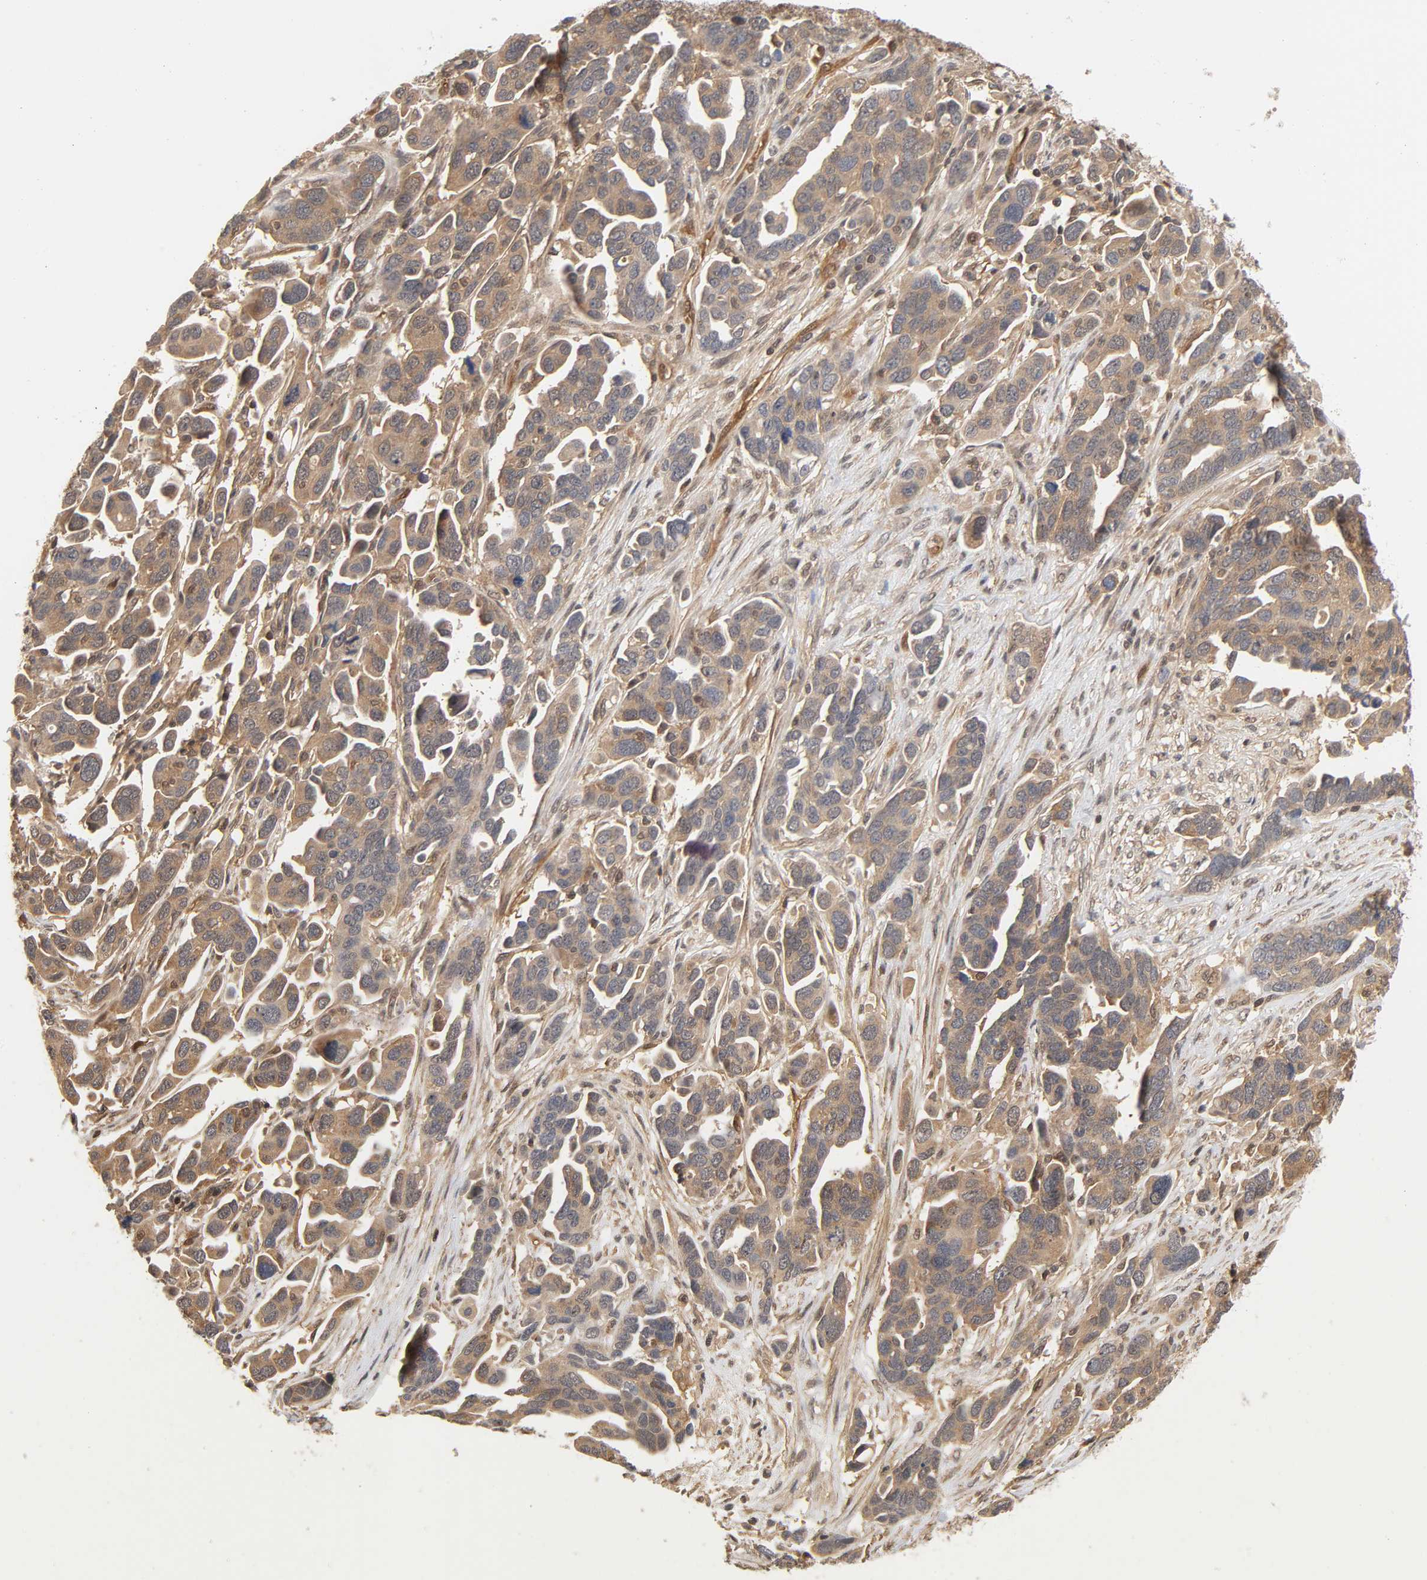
{"staining": {"intensity": "weak", "quantity": ">75%", "location": "cytoplasmic/membranous"}, "tissue": "ovarian cancer", "cell_type": "Tumor cells", "image_type": "cancer", "snomed": [{"axis": "morphology", "description": "Cystadenocarcinoma, serous, NOS"}, {"axis": "topography", "description": "Ovary"}], "caption": "Brown immunohistochemical staining in ovarian cancer (serous cystadenocarcinoma) shows weak cytoplasmic/membranous expression in about >75% of tumor cells. The staining is performed using DAB (3,3'-diaminobenzidine) brown chromogen to label protein expression. The nuclei are counter-stained blue using hematoxylin.", "gene": "CDC37", "patient": {"sex": "female", "age": 54}}